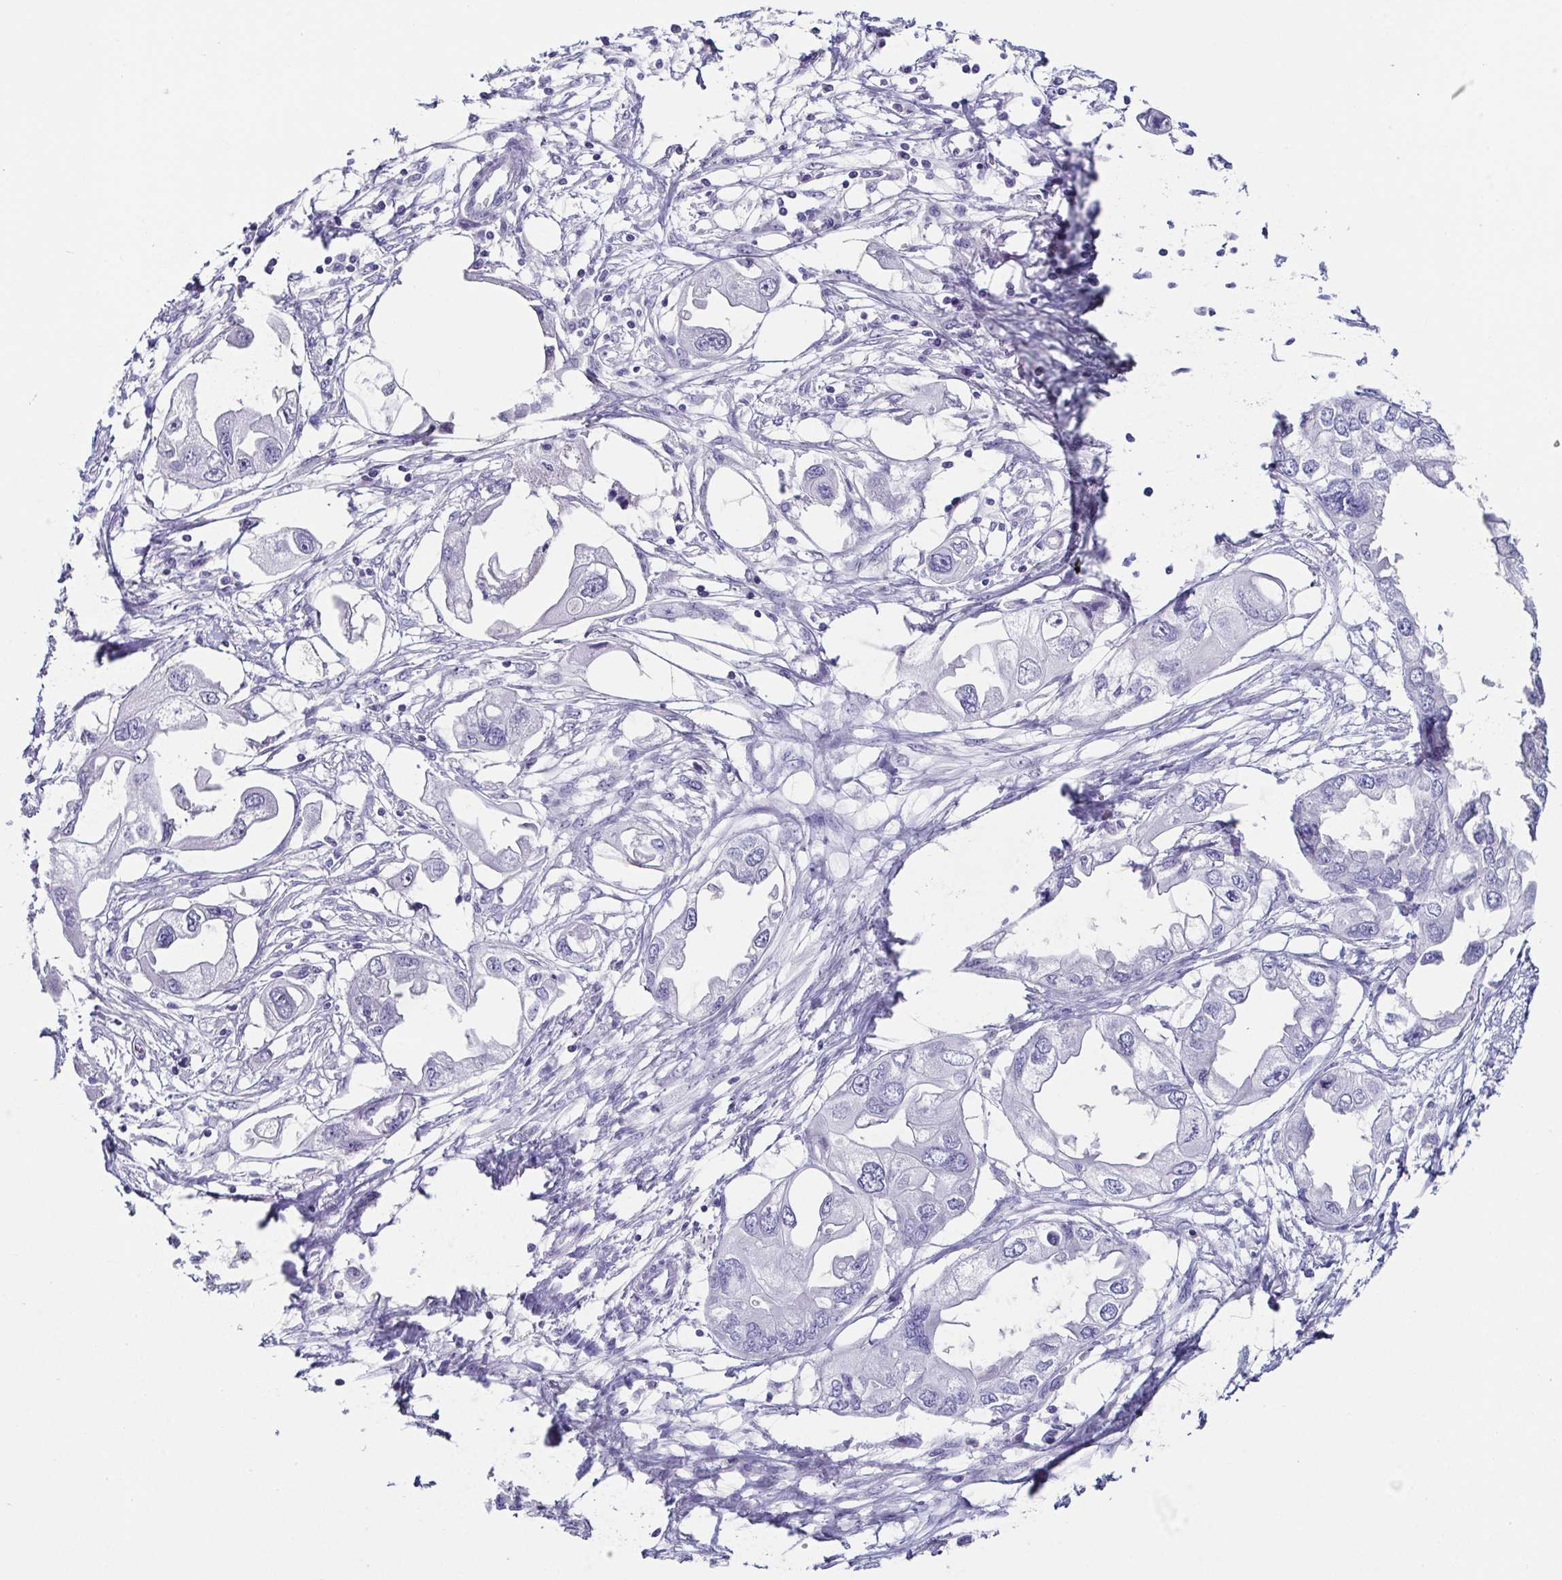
{"staining": {"intensity": "negative", "quantity": "none", "location": "none"}, "tissue": "endometrial cancer", "cell_type": "Tumor cells", "image_type": "cancer", "snomed": [{"axis": "morphology", "description": "Adenocarcinoma, NOS"}, {"axis": "morphology", "description": "Adenocarcinoma, metastatic, NOS"}, {"axis": "topography", "description": "Adipose tissue"}, {"axis": "topography", "description": "Endometrium"}], "caption": "This histopathology image is of endometrial adenocarcinoma stained with immunohistochemistry (IHC) to label a protein in brown with the nuclei are counter-stained blue. There is no positivity in tumor cells.", "gene": "TNNT2", "patient": {"sex": "female", "age": 67}}